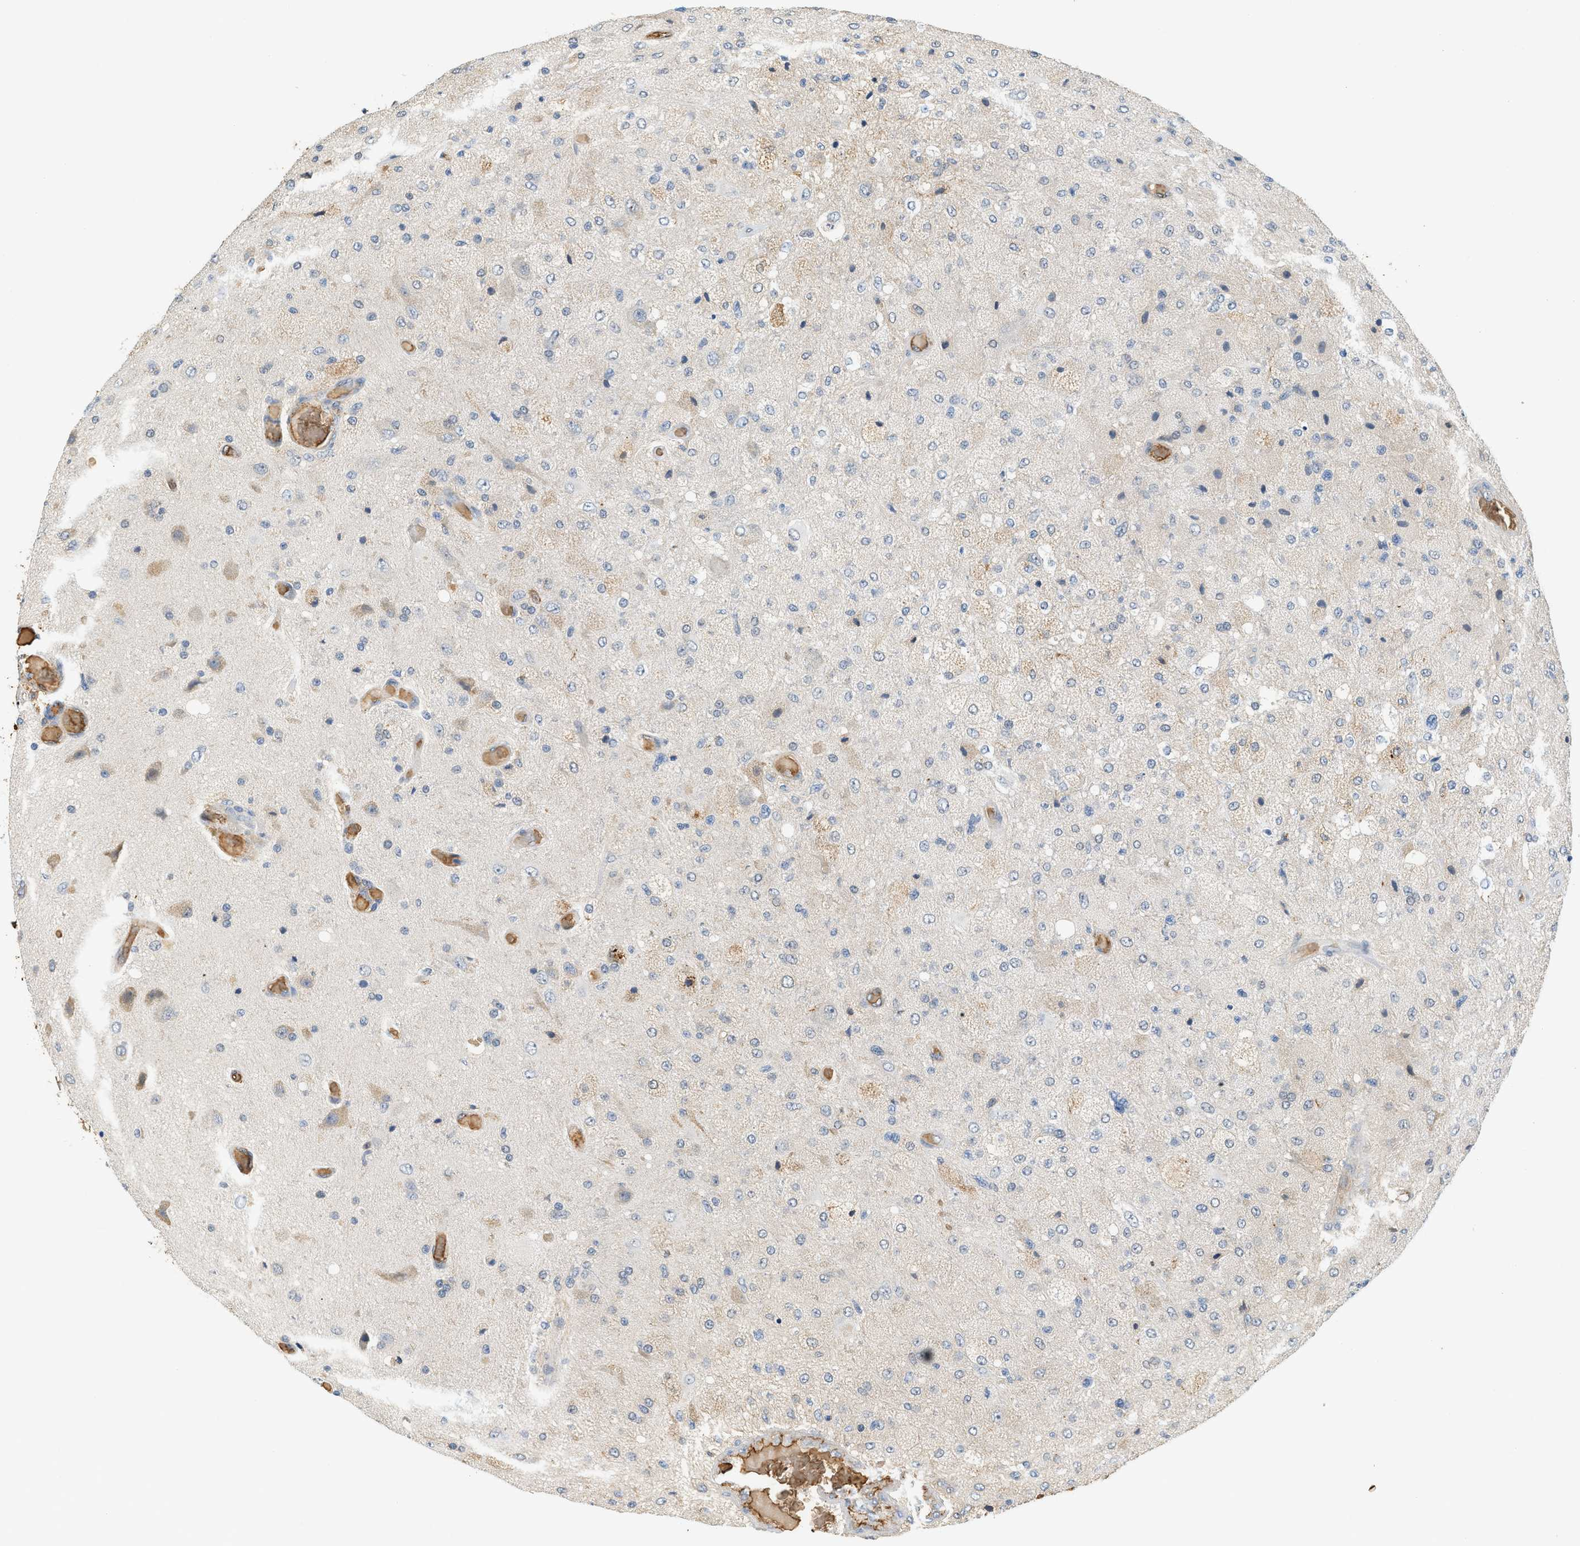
{"staining": {"intensity": "negative", "quantity": "none", "location": "none"}, "tissue": "glioma", "cell_type": "Tumor cells", "image_type": "cancer", "snomed": [{"axis": "morphology", "description": "Normal tissue, NOS"}, {"axis": "morphology", "description": "Glioma, malignant, High grade"}, {"axis": "topography", "description": "Cerebral cortex"}], "caption": "DAB (3,3'-diaminobenzidine) immunohistochemical staining of glioma demonstrates no significant positivity in tumor cells. (Immunohistochemistry (ihc), brightfield microscopy, high magnification).", "gene": "CYTH2", "patient": {"sex": "male", "age": 77}}